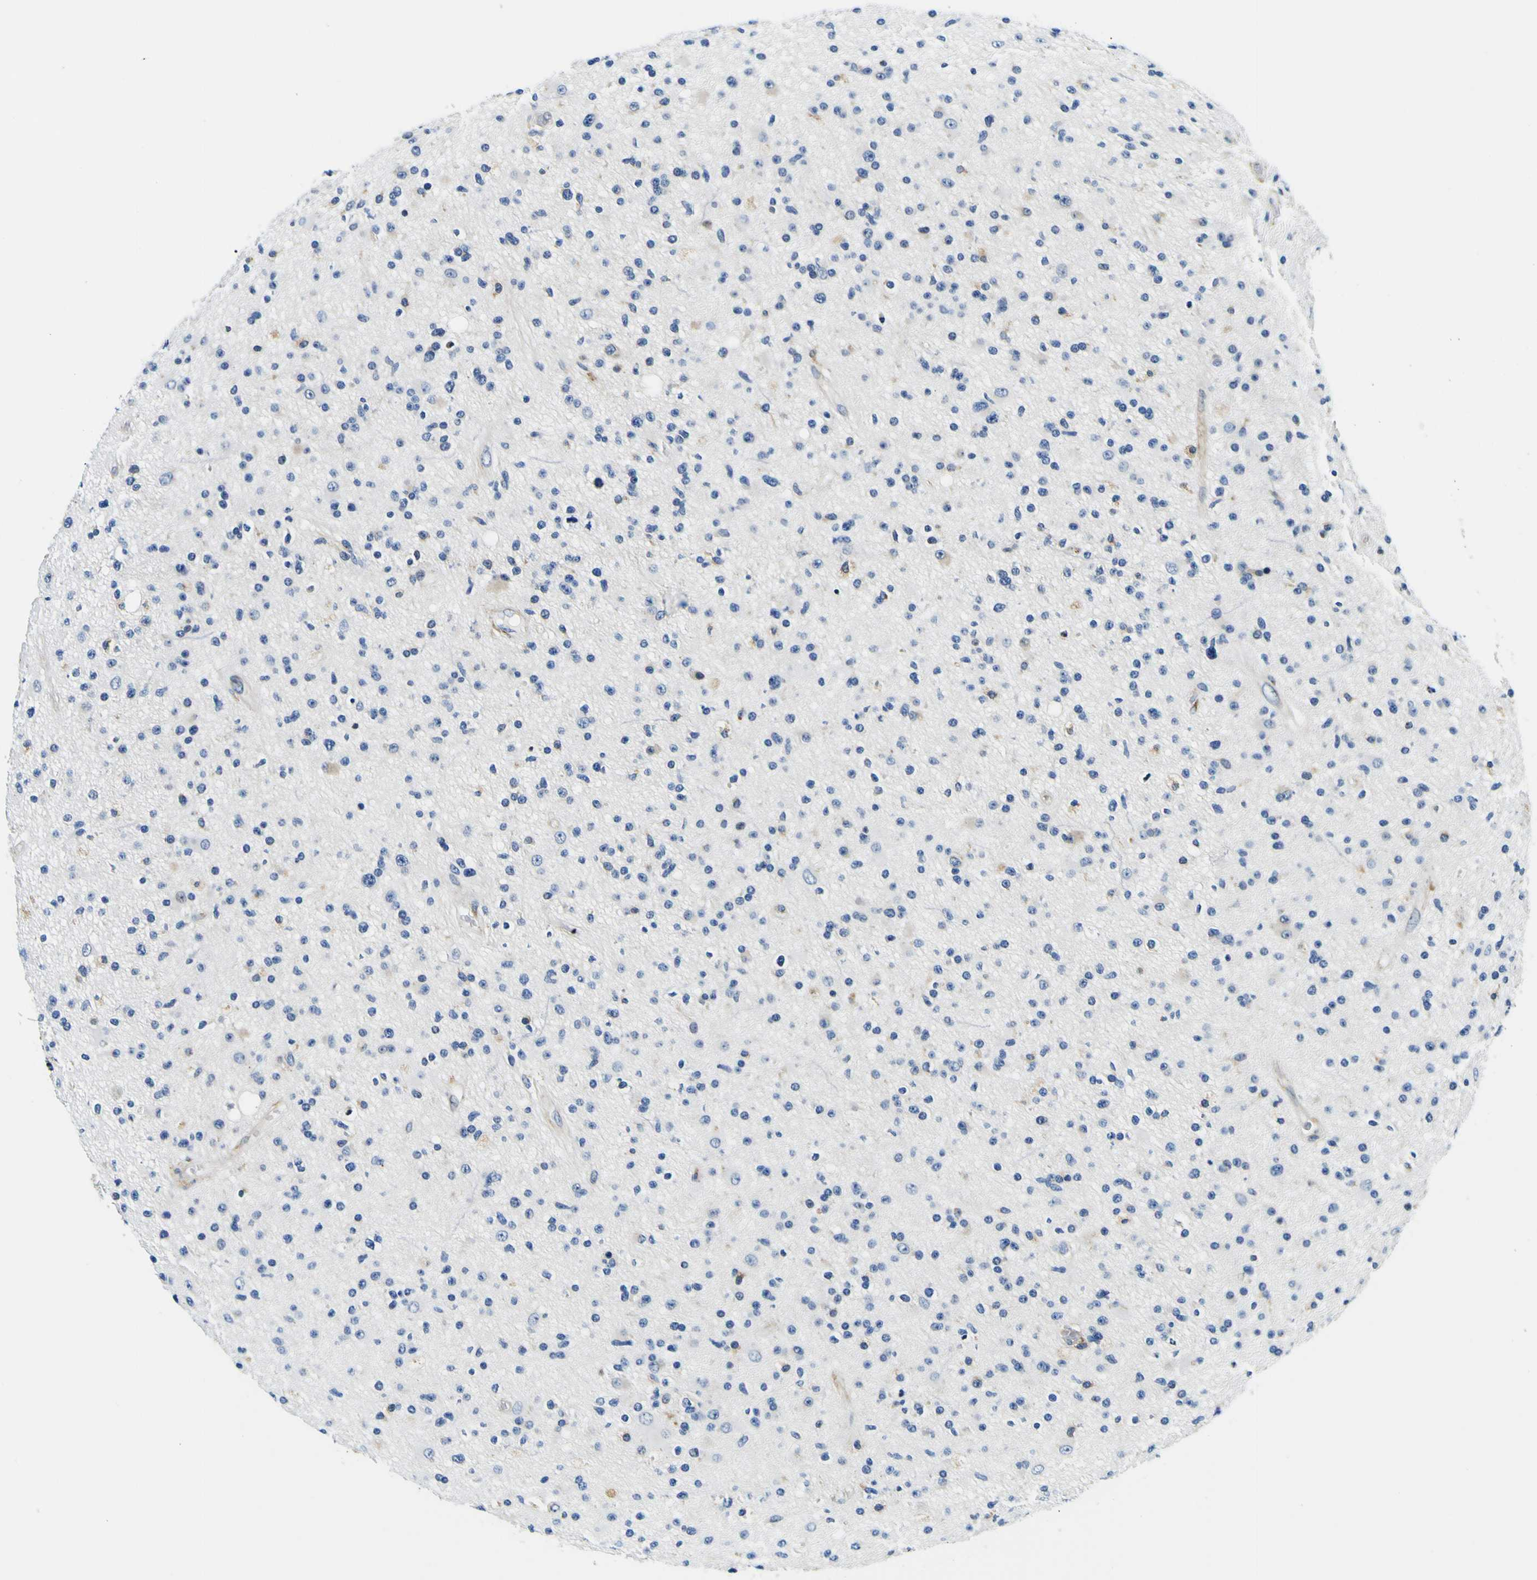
{"staining": {"intensity": "negative", "quantity": "none", "location": "none"}, "tissue": "glioma", "cell_type": "Tumor cells", "image_type": "cancer", "snomed": [{"axis": "morphology", "description": "Glioma, malignant, High grade"}, {"axis": "topography", "description": "Brain"}], "caption": "Immunohistochemistry (IHC) photomicrograph of human malignant high-grade glioma stained for a protein (brown), which shows no positivity in tumor cells.", "gene": "NLRP3", "patient": {"sex": "male", "age": 33}}